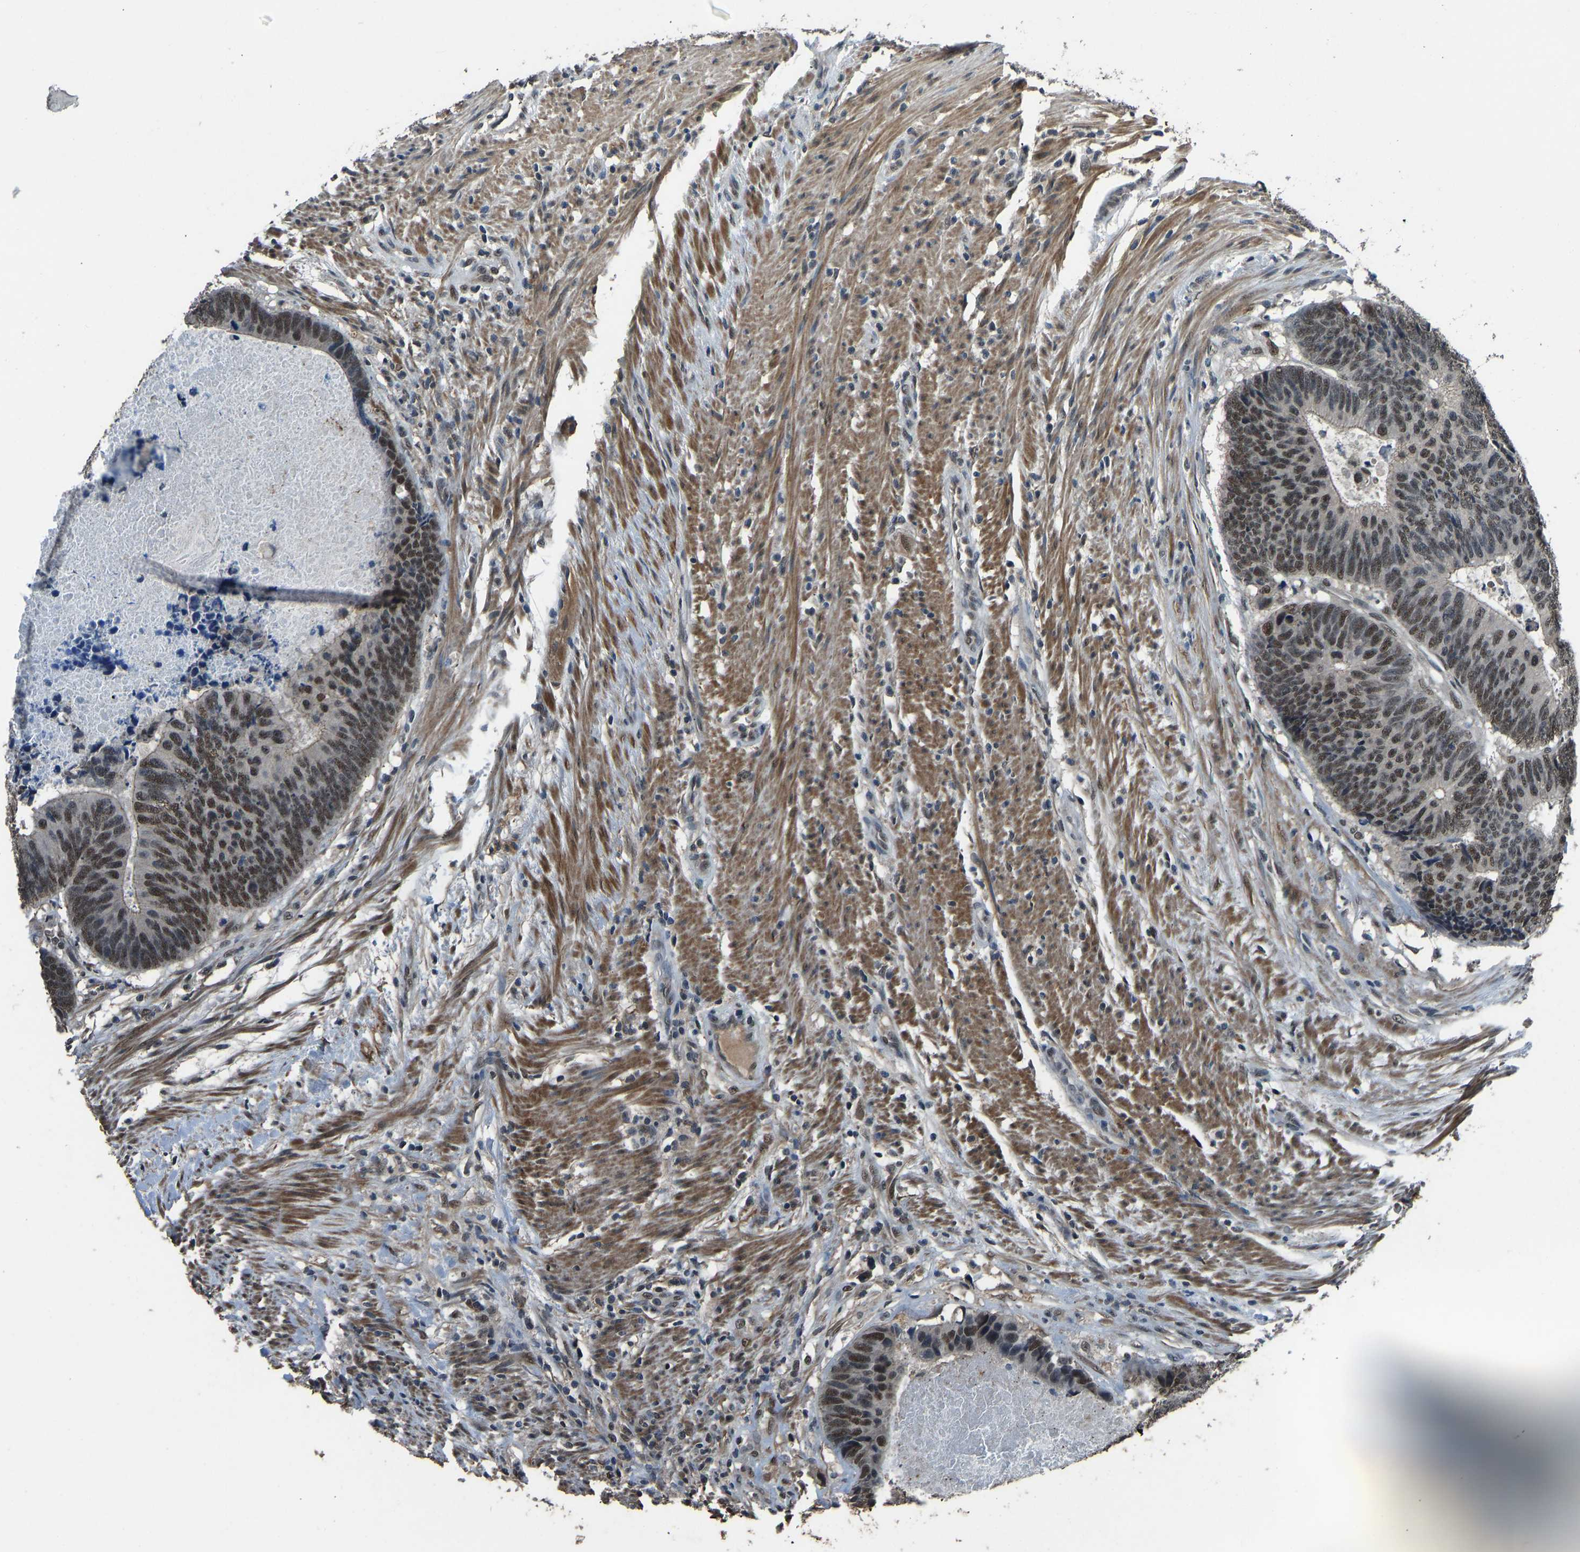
{"staining": {"intensity": "moderate", "quantity": ">75%", "location": "nuclear"}, "tissue": "colorectal cancer", "cell_type": "Tumor cells", "image_type": "cancer", "snomed": [{"axis": "morphology", "description": "Adenocarcinoma, NOS"}, {"axis": "topography", "description": "Colon"}], "caption": "Immunohistochemistry of human colorectal cancer displays medium levels of moderate nuclear staining in about >75% of tumor cells. (DAB (3,3'-diaminobenzidine) IHC, brown staining for protein, blue staining for nuclei).", "gene": "TOX4", "patient": {"sex": "male", "age": 56}}